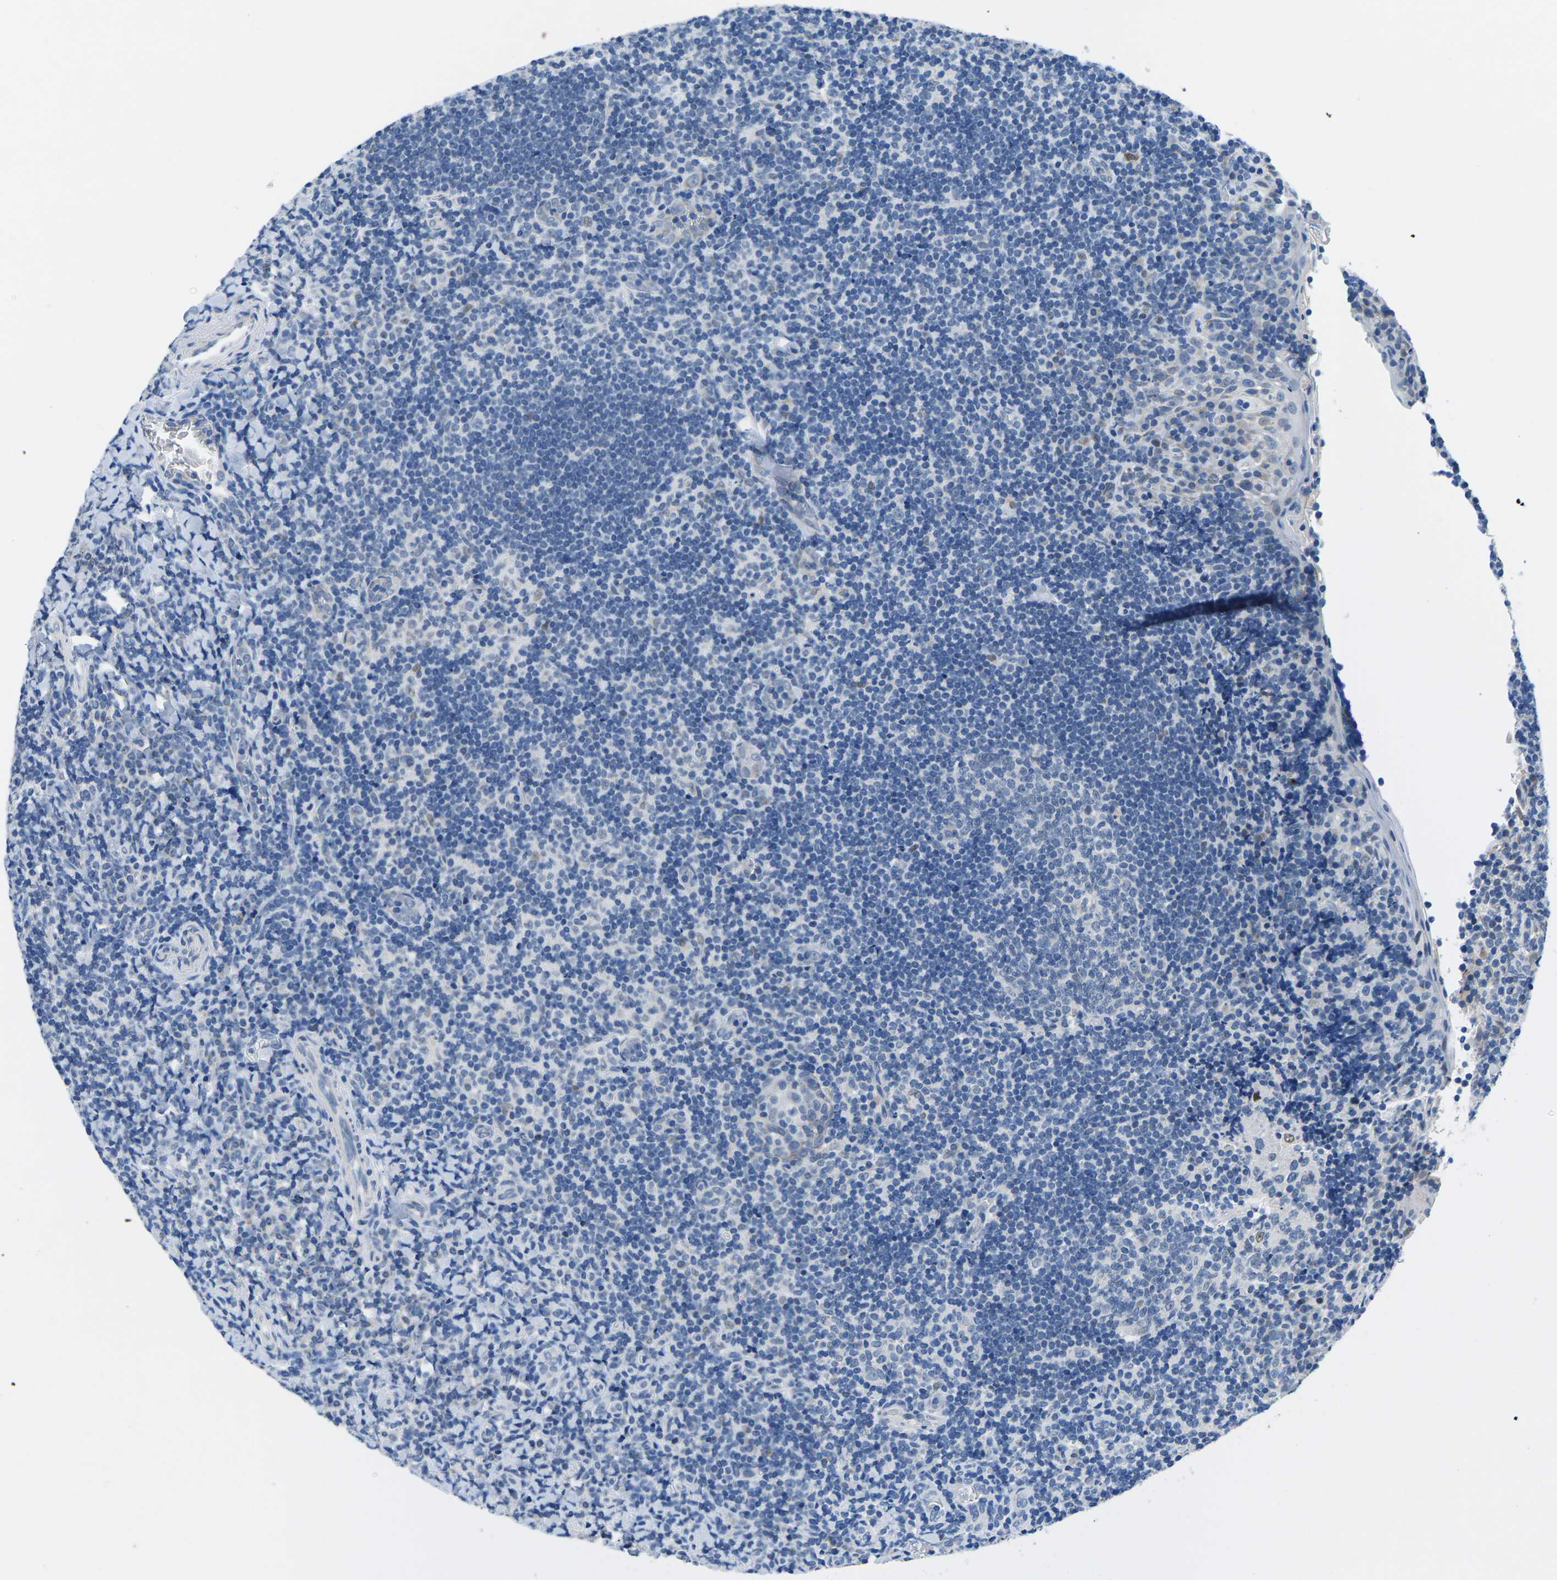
{"staining": {"intensity": "negative", "quantity": "none", "location": "none"}, "tissue": "tonsil", "cell_type": "Germinal center cells", "image_type": "normal", "snomed": [{"axis": "morphology", "description": "Normal tissue, NOS"}, {"axis": "topography", "description": "Tonsil"}], "caption": "Photomicrograph shows no significant protein staining in germinal center cells of unremarkable tonsil. (Stains: DAB immunohistochemistry with hematoxylin counter stain, Microscopy: brightfield microscopy at high magnification).", "gene": "TM6SF1", "patient": {"sex": "male", "age": 37}}